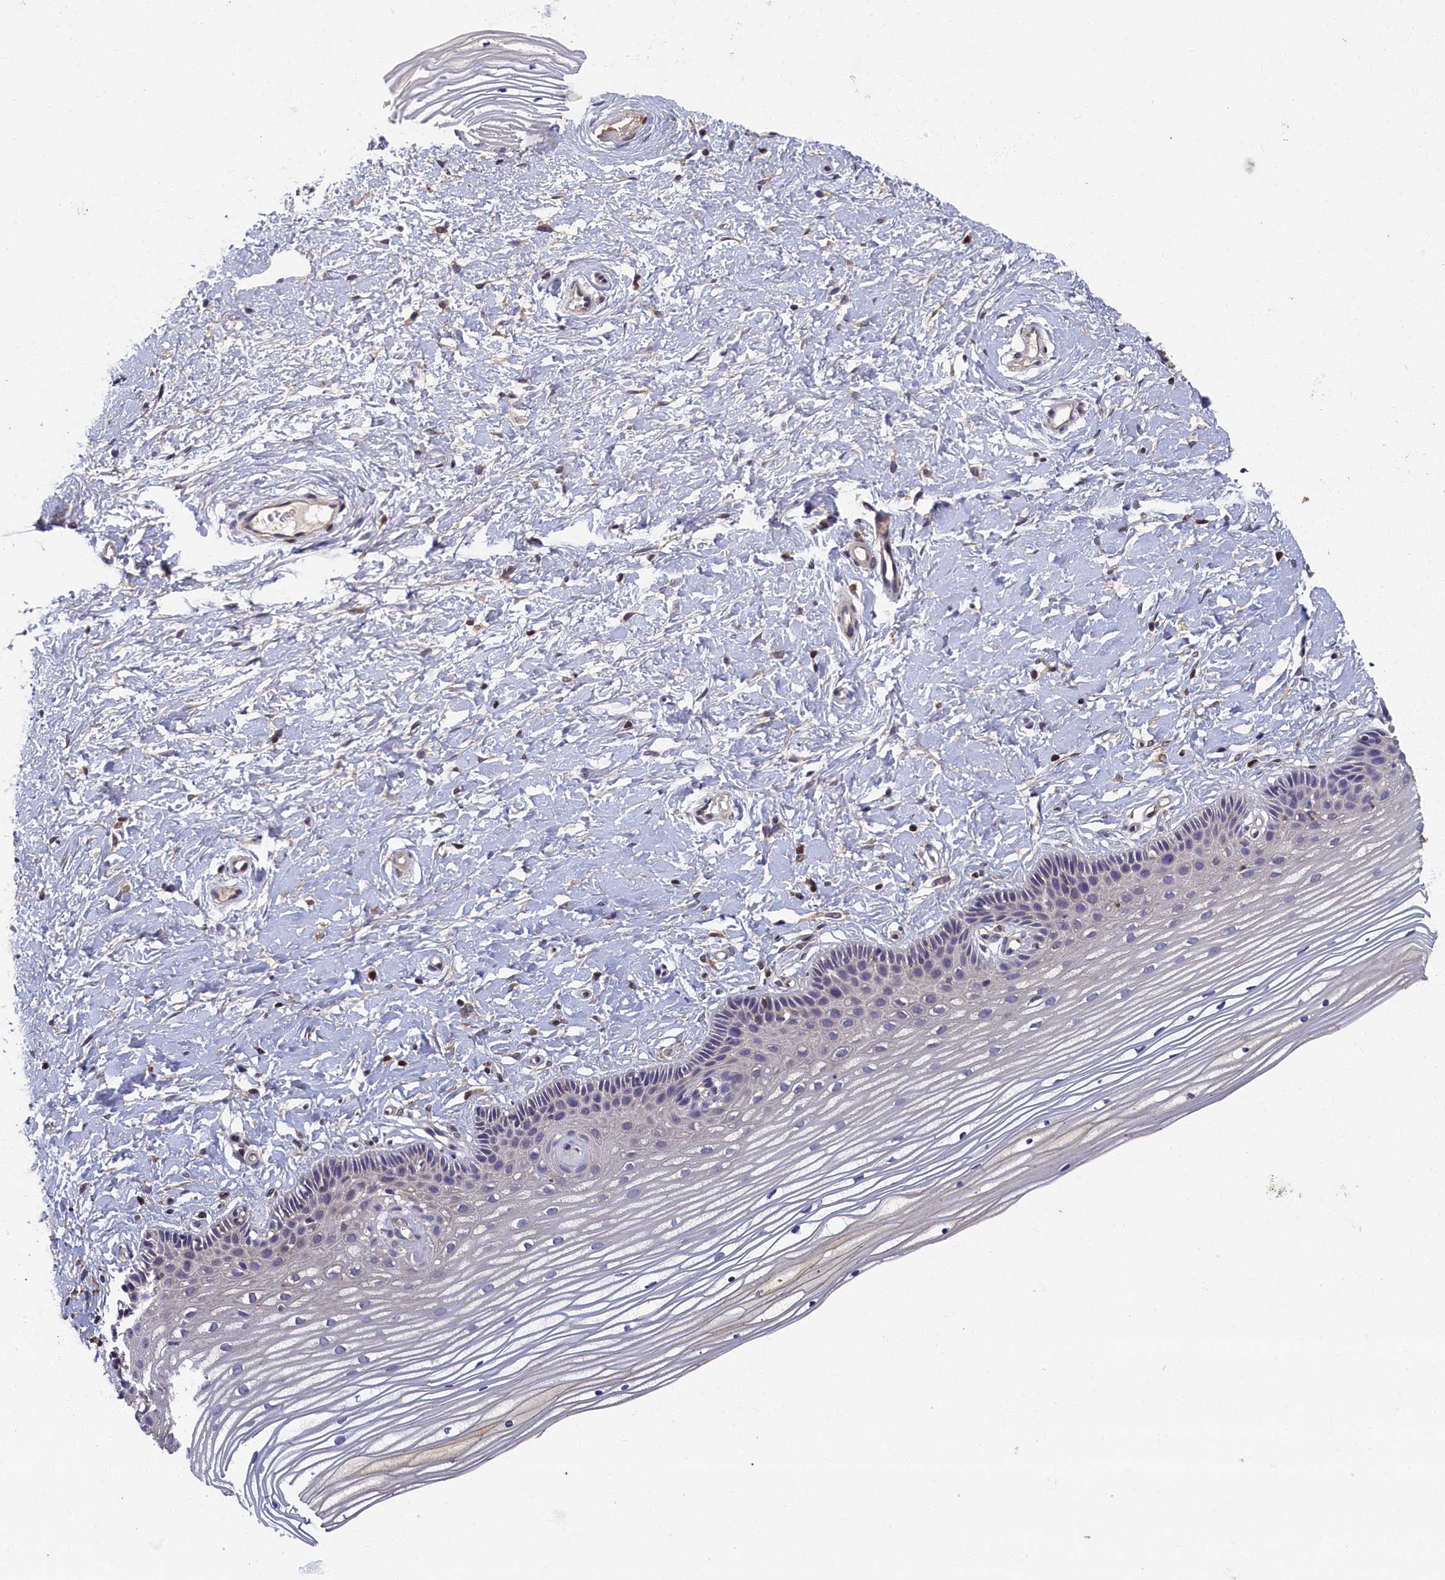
{"staining": {"intensity": "negative", "quantity": "none", "location": "none"}, "tissue": "vagina", "cell_type": "Squamous epithelial cells", "image_type": "normal", "snomed": [{"axis": "morphology", "description": "Normal tissue, NOS"}, {"axis": "topography", "description": "Vagina"}, {"axis": "topography", "description": "Cervix"}], "caption": "Immunohistochemical staining of unremarkable human vagina exhibits no significant staining in squamous epithelial cells.", "gene": "TBCB", "patient": {"sex": "female", "age": 40}}